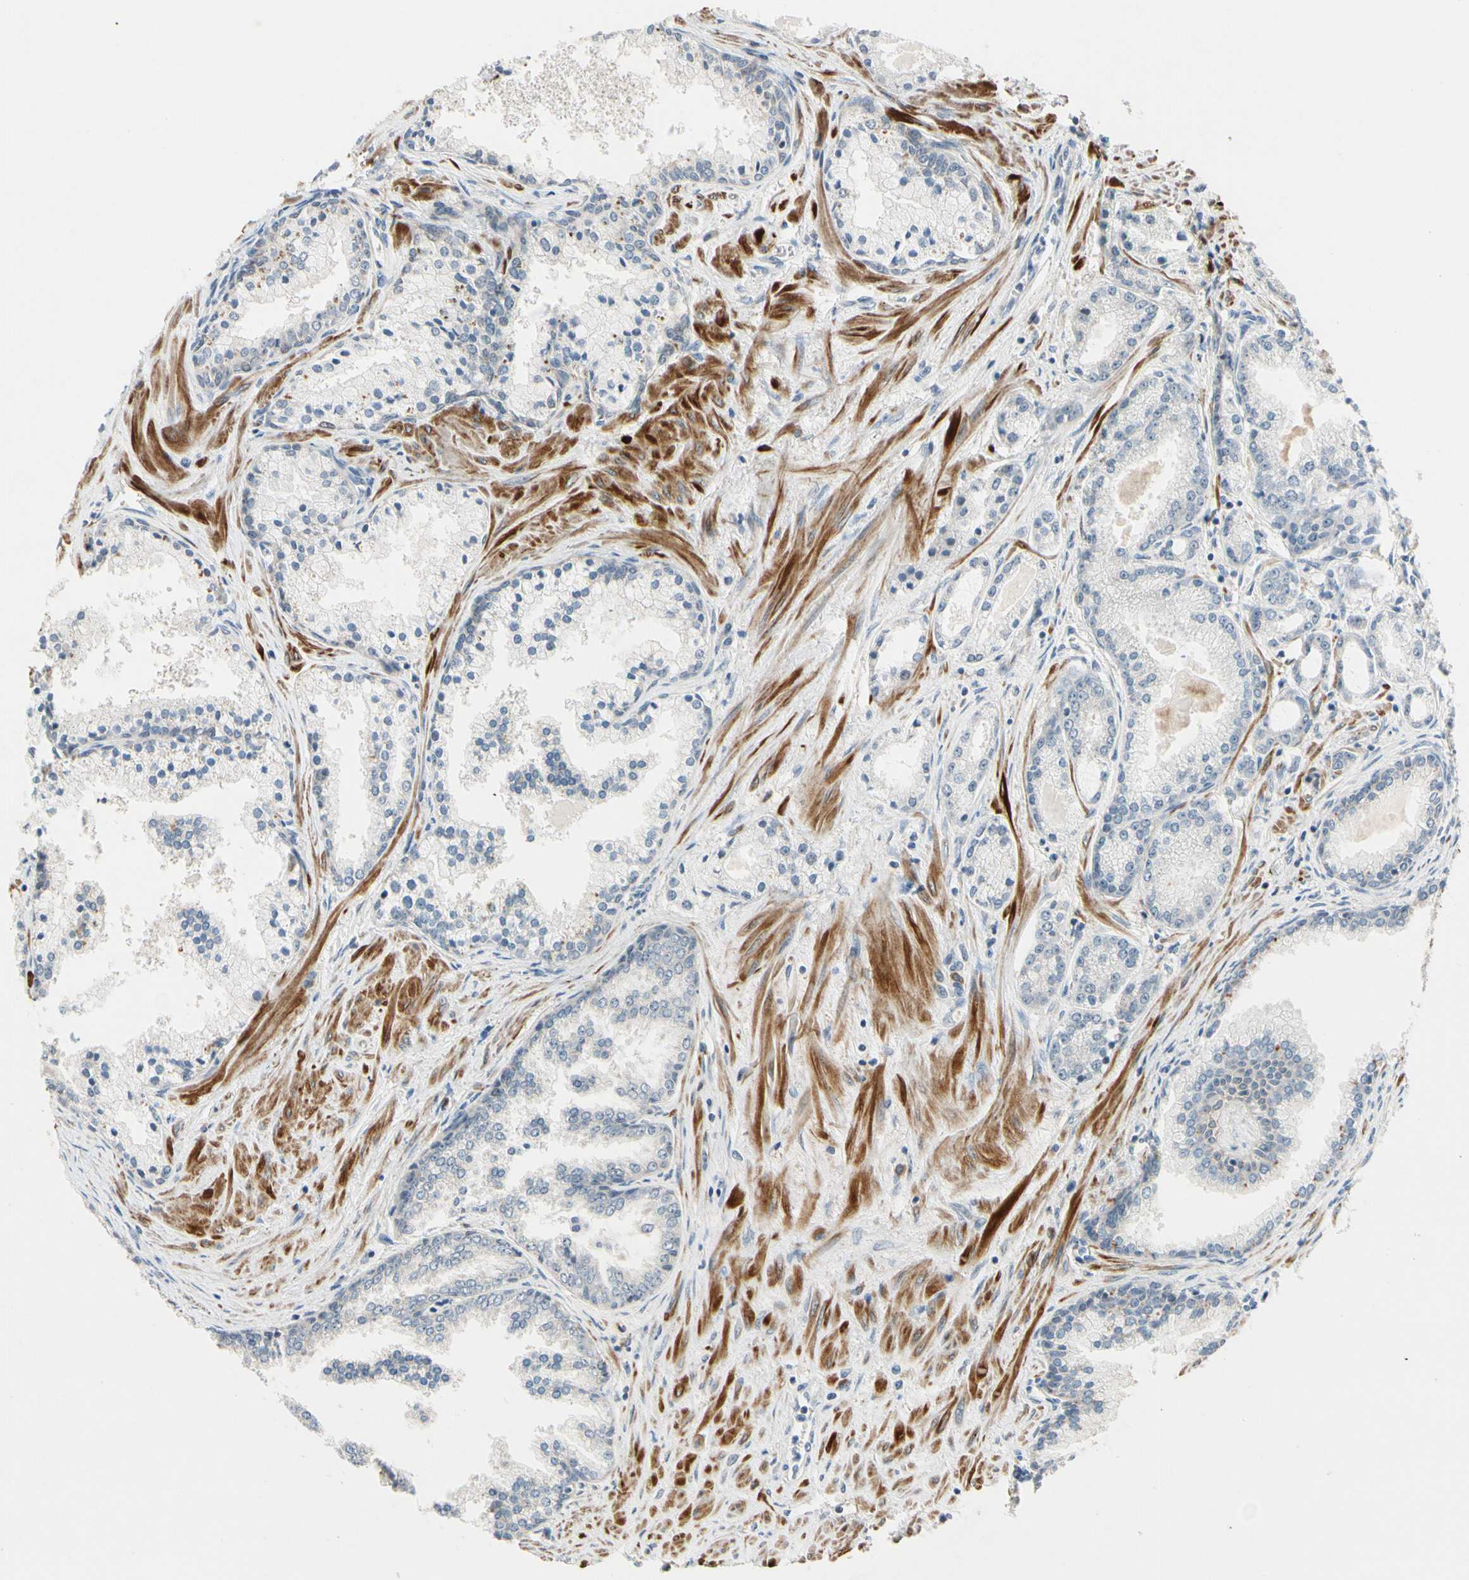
{"staining": {"intensity": "negative", "quantity": "none", "location": "none"}, "tissue": "prostate cancer", "cell_type": "Tumor cells", "image_type": "cancer", "snomed": [{"axis": "morphology", "description": "Adenocarcinoma, High grade"}, {"axis": "topography", "description": "Prostate"}], "caption": "High magnification brightfield microscopy of prostate high-grade adenocarcinoma stained with DAB (brown) and counterstained with hematoxylin (blue): tumor cells show no significant expression.", "gene": "SLC27A6", "patient": {"sex": "male", "age": 61}}